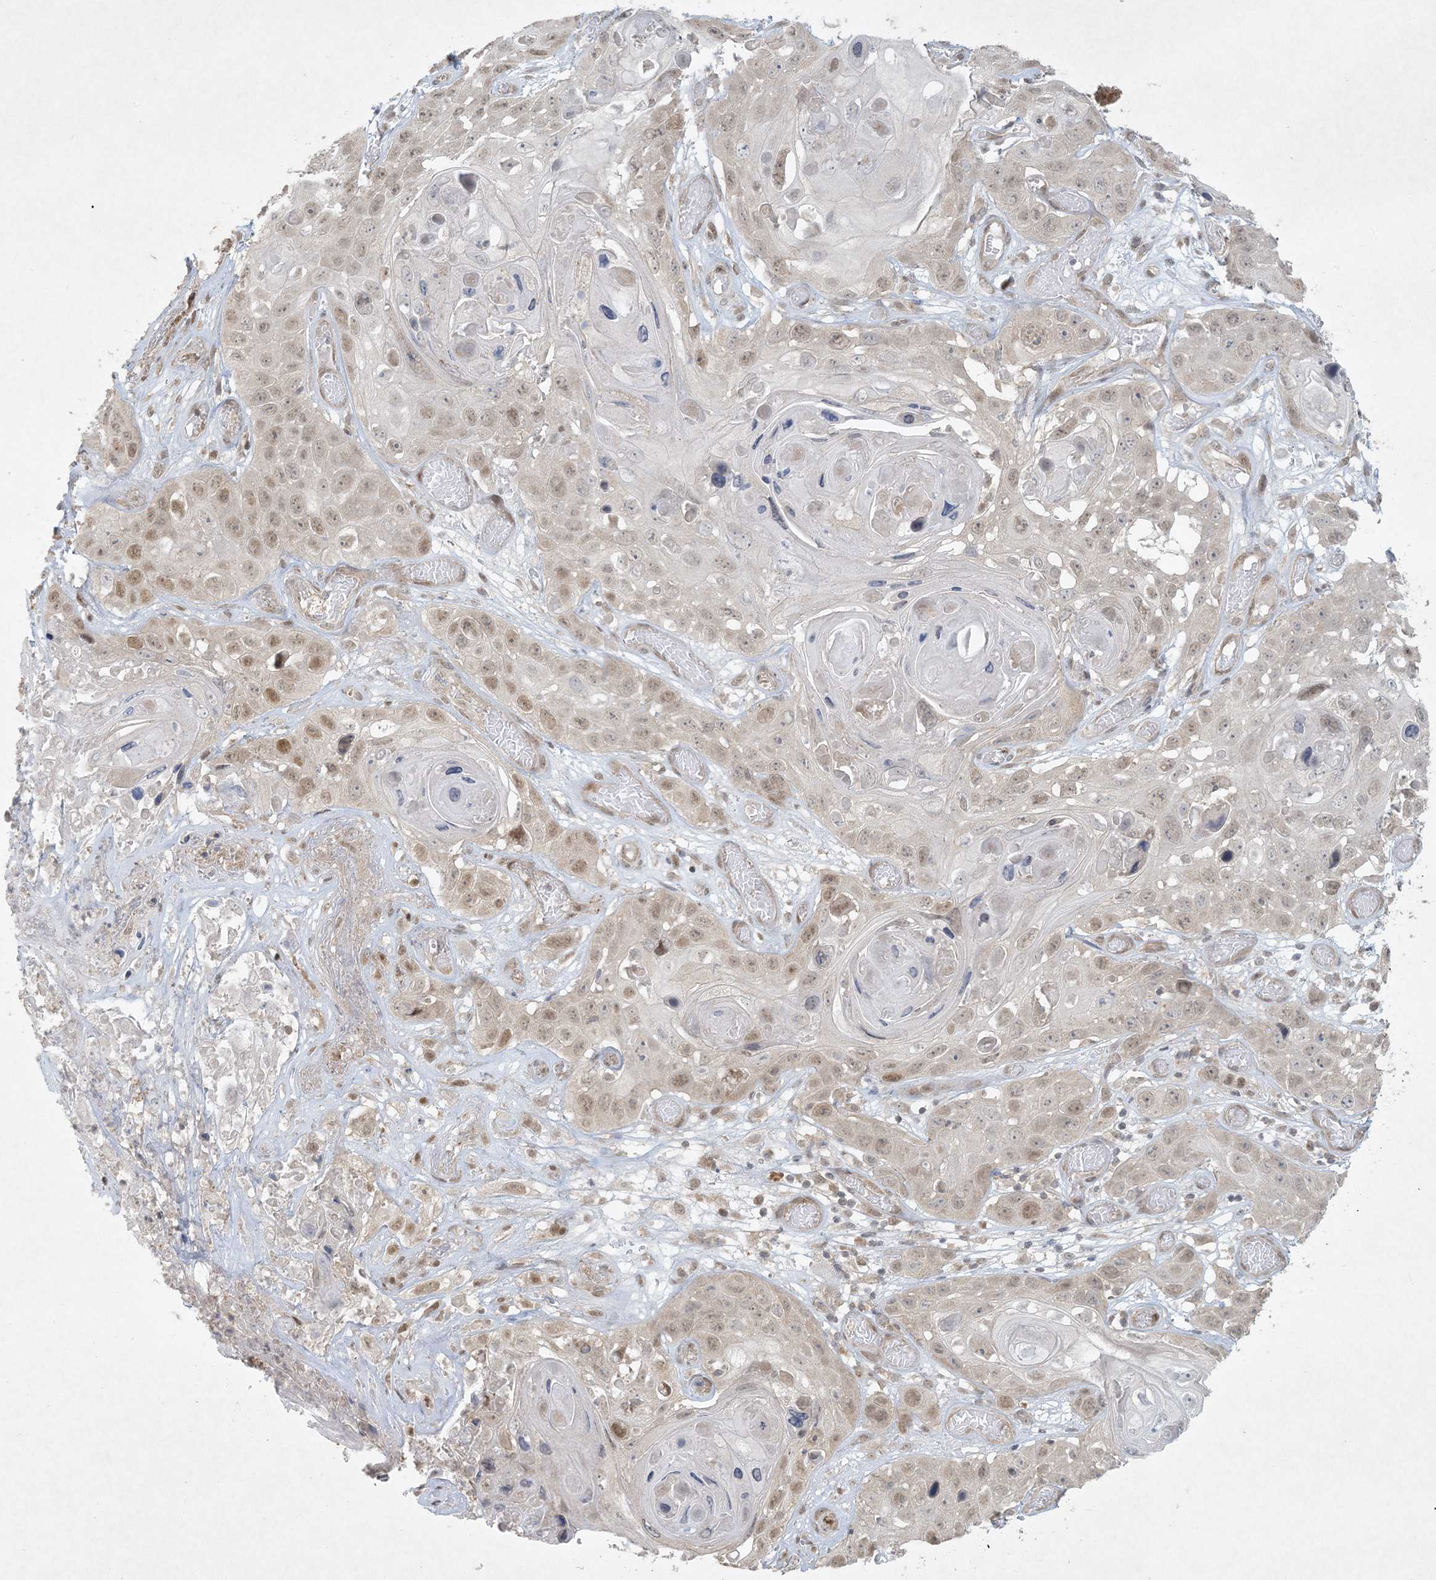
{"staining": {"intensity": "weak", "quantity": "25%-75%", "location": "nuclear"}, "tissue": "skin cancer", "cell_type": "Tumor cells", "image_type": "cancer", "snomed": [{"axis": "morphology", "description": "Squamous cell carcinoma, NOS"}, {"axis": "topography", "description": "Skin"}], "caption": "Human squamous cell carcinoma (skin) stained with a brown dye demonstrates weak nuclear positive expression in approximately 25%-75% of tumor cells.", "gene": "BCORL1", "patient": {"sex": "male", "age": 55}}